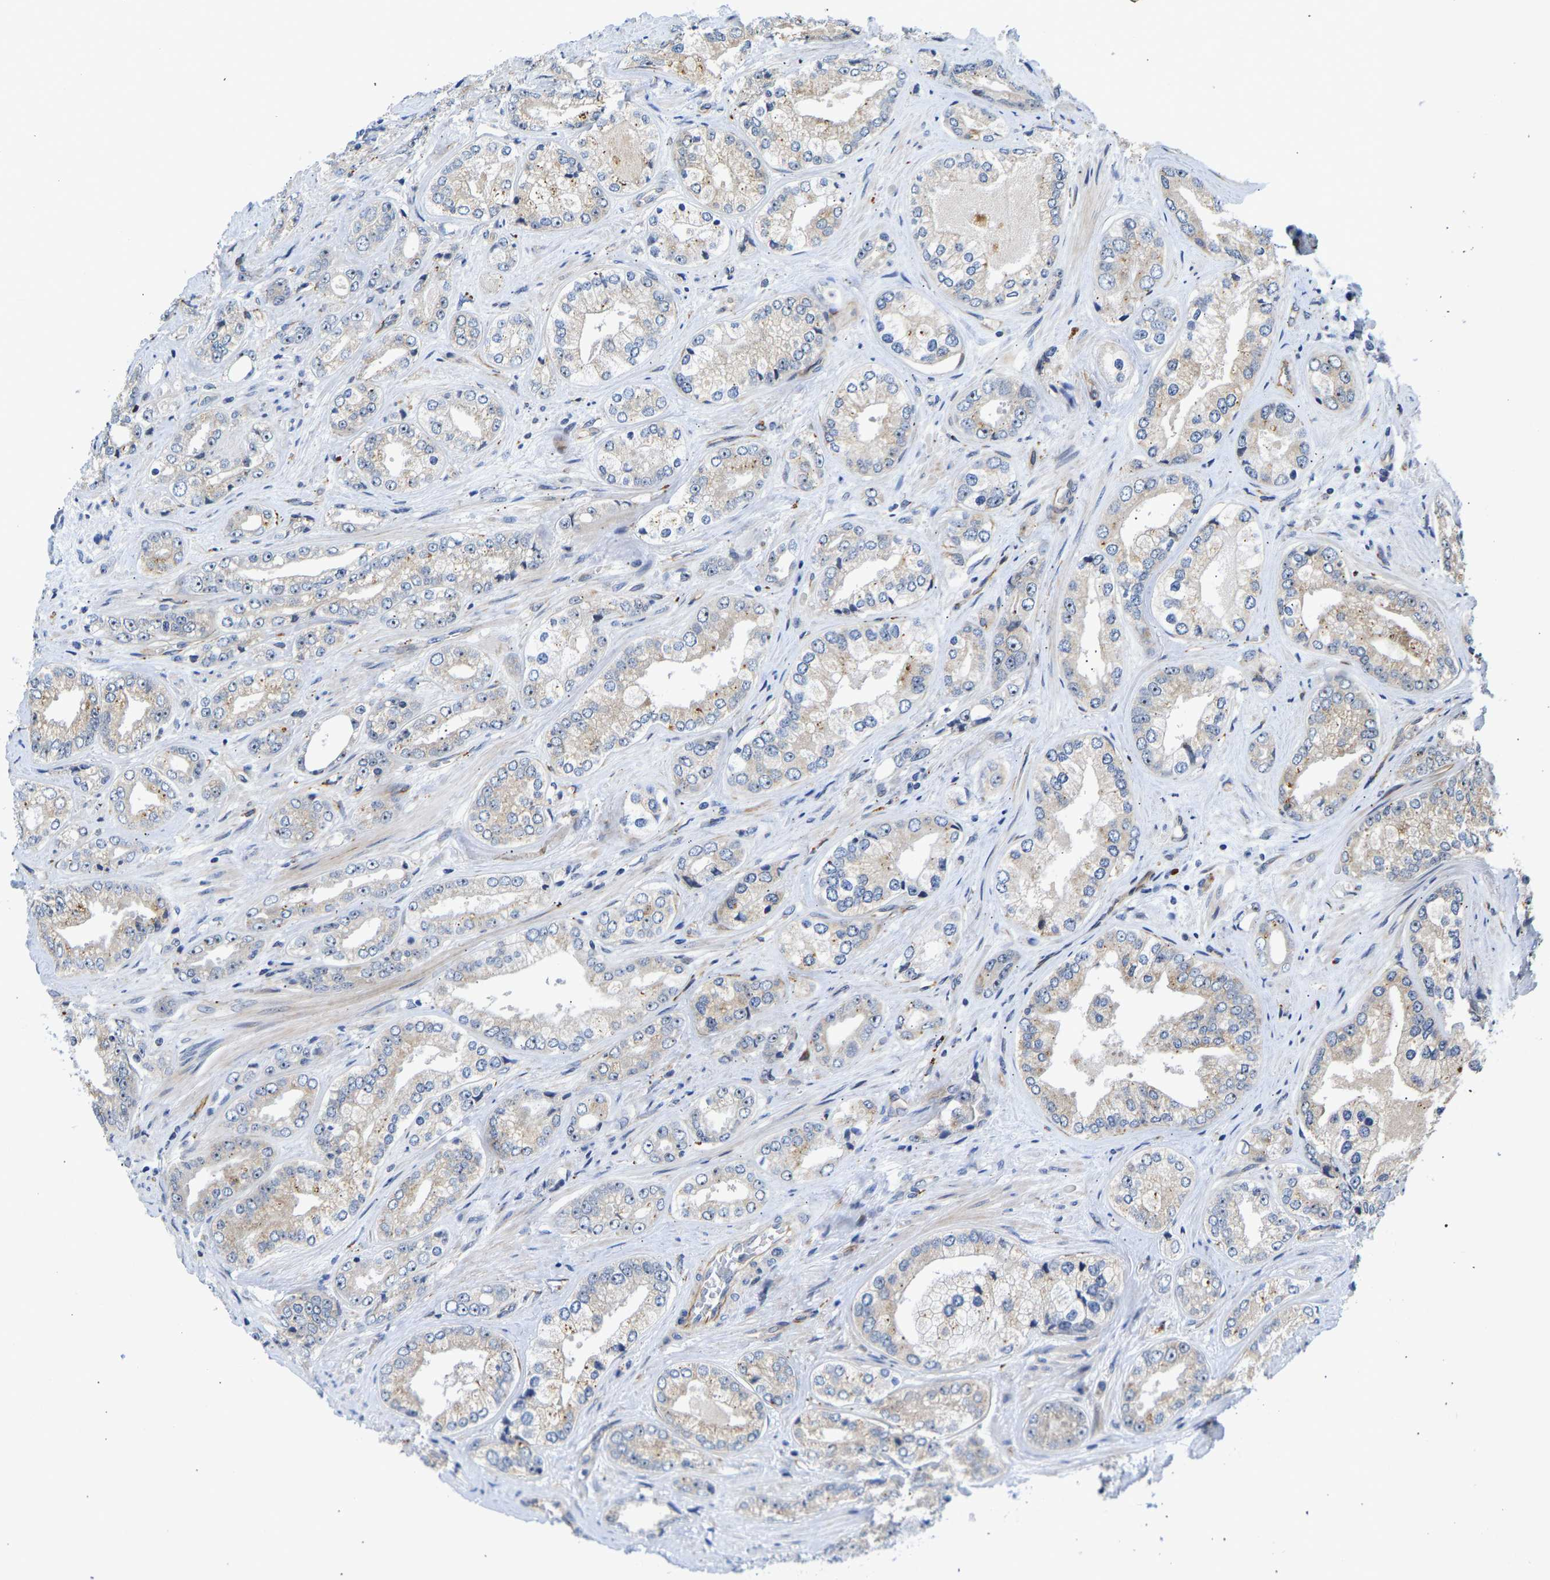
{"staining": {"intensity": "weak", "quantity": "25%-75%", "location": "nuclear"}, "tissue": "prostate cancer", "cell_type": "Tumor cells", "image_type": "cancer", "snomed": [{"axis": "morphology", "description": "Adenocarcinoma, High grade"}, {"axis": "topography", "description": "Prostate"}], "caption": "Immunohistochemistry (IHC) micrograph of neoplastic tissue: human prostate cancer stained using immunohistochemistry exhibits low levels of weak protein expression localized specifically in the nuclear of tumor cells, appearing as a nuclear brown color.", "gene": "RESF1", "patient": {"sex": "male", "age": 61}}